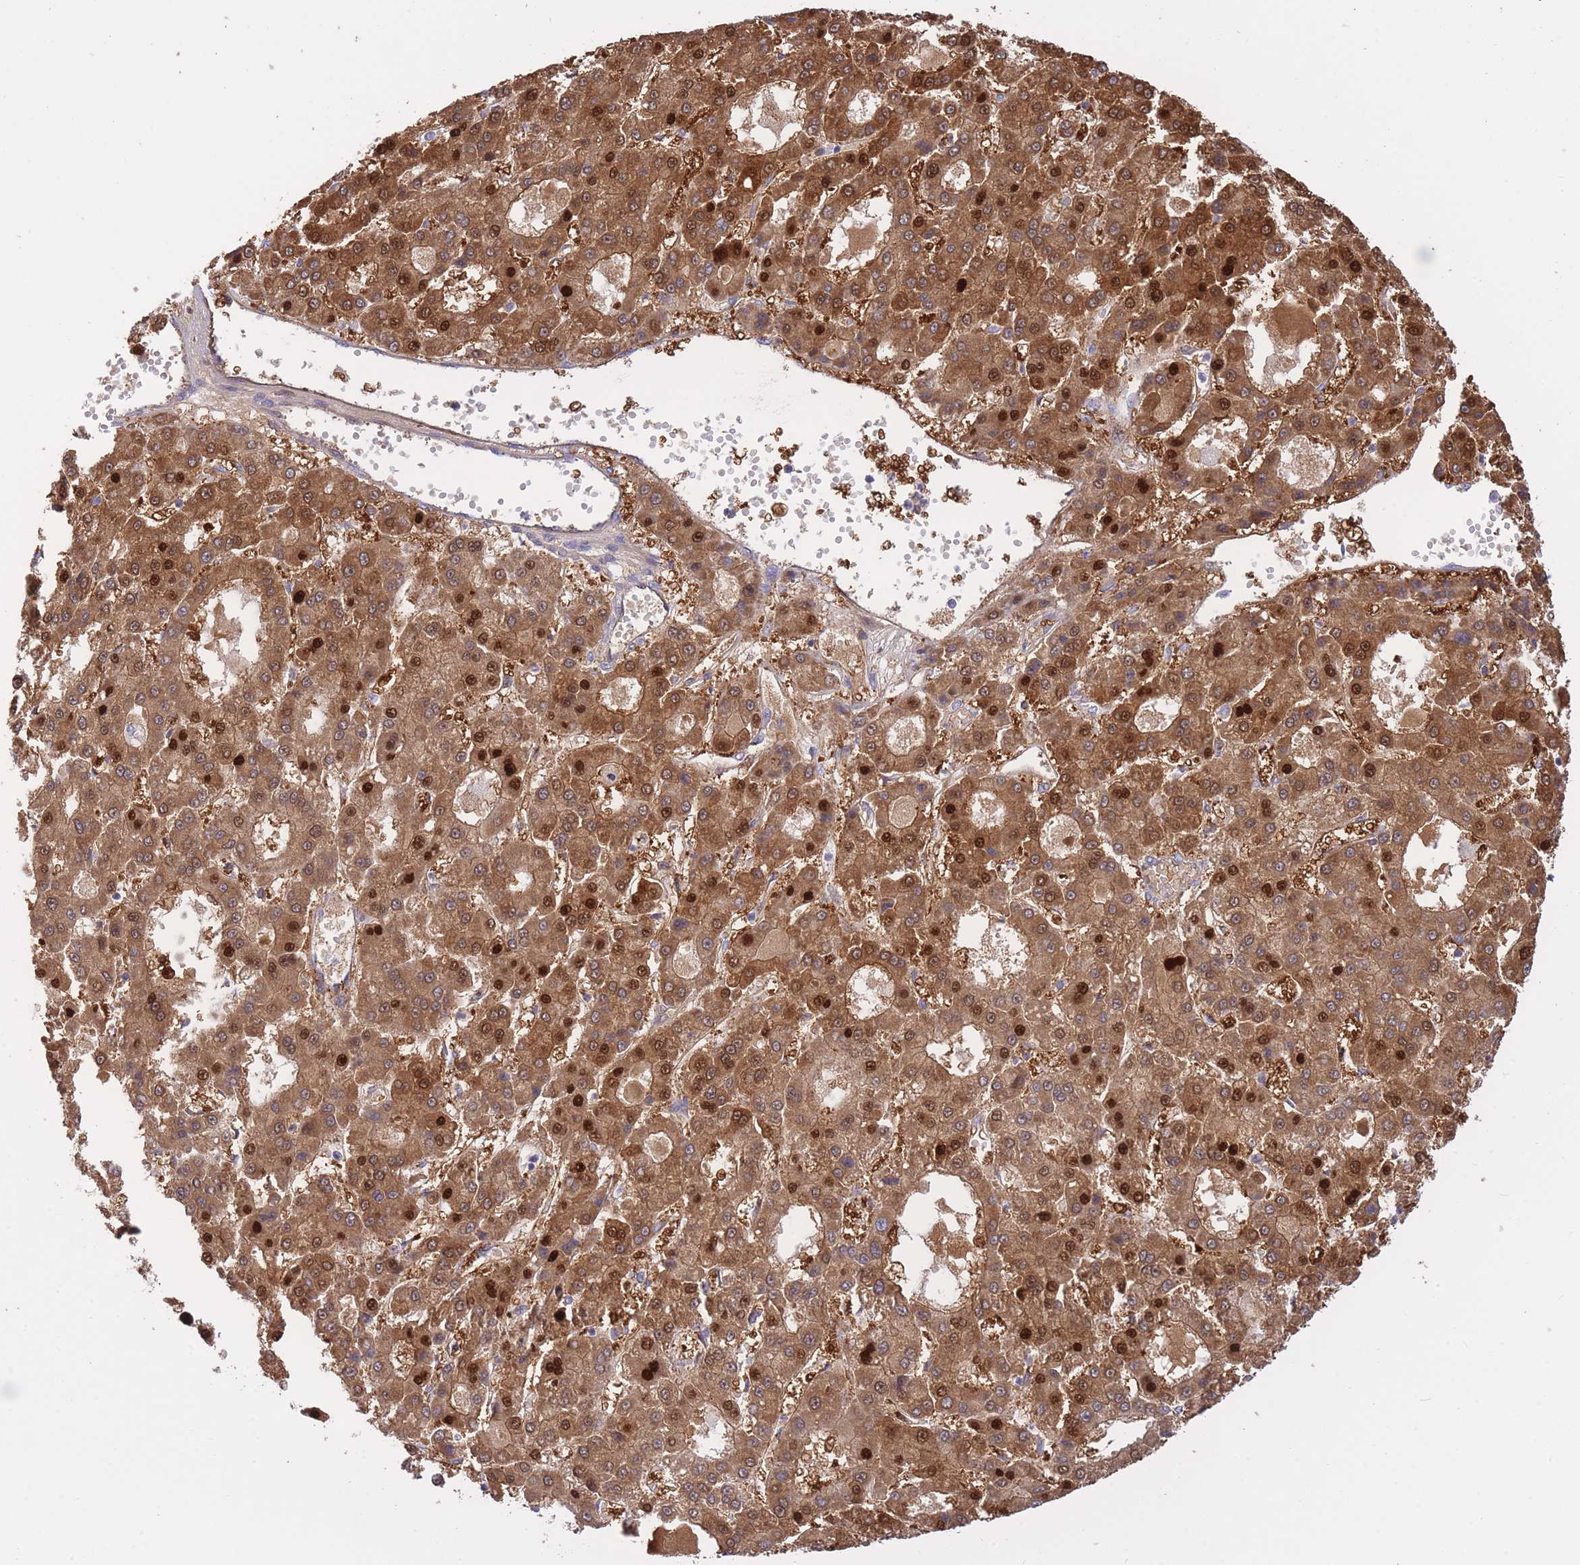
{"staining": {"intensity": "strong", "quantity": ">75%", "location": "cytoplasmic/membranous,nuclear"}, "tissue": "liver cancer", "cell_type": "Tumor cells", "image_type": "cancer", "snomed": [{"axis": "morphology", "description": "Carcinoma, Hepatocellular, NOS"}, {"axis": "topography", "description": "Liver"}], "caption": "The histopathology image displays immunohistochemical staining of liver cancer (hepatocellular carcinoma). There is strong cytoplasmic/membranous and nuclear expression is identified in approximately >75% of tumor cells. The staining was performed using DAB (3,3'-diaminobenzidine), with brown indicating positive protein expression. Nuclei are stained blue with hematoxylin.", "gene": "PGM1", "patient": {"sex": "male", "age": 70}}